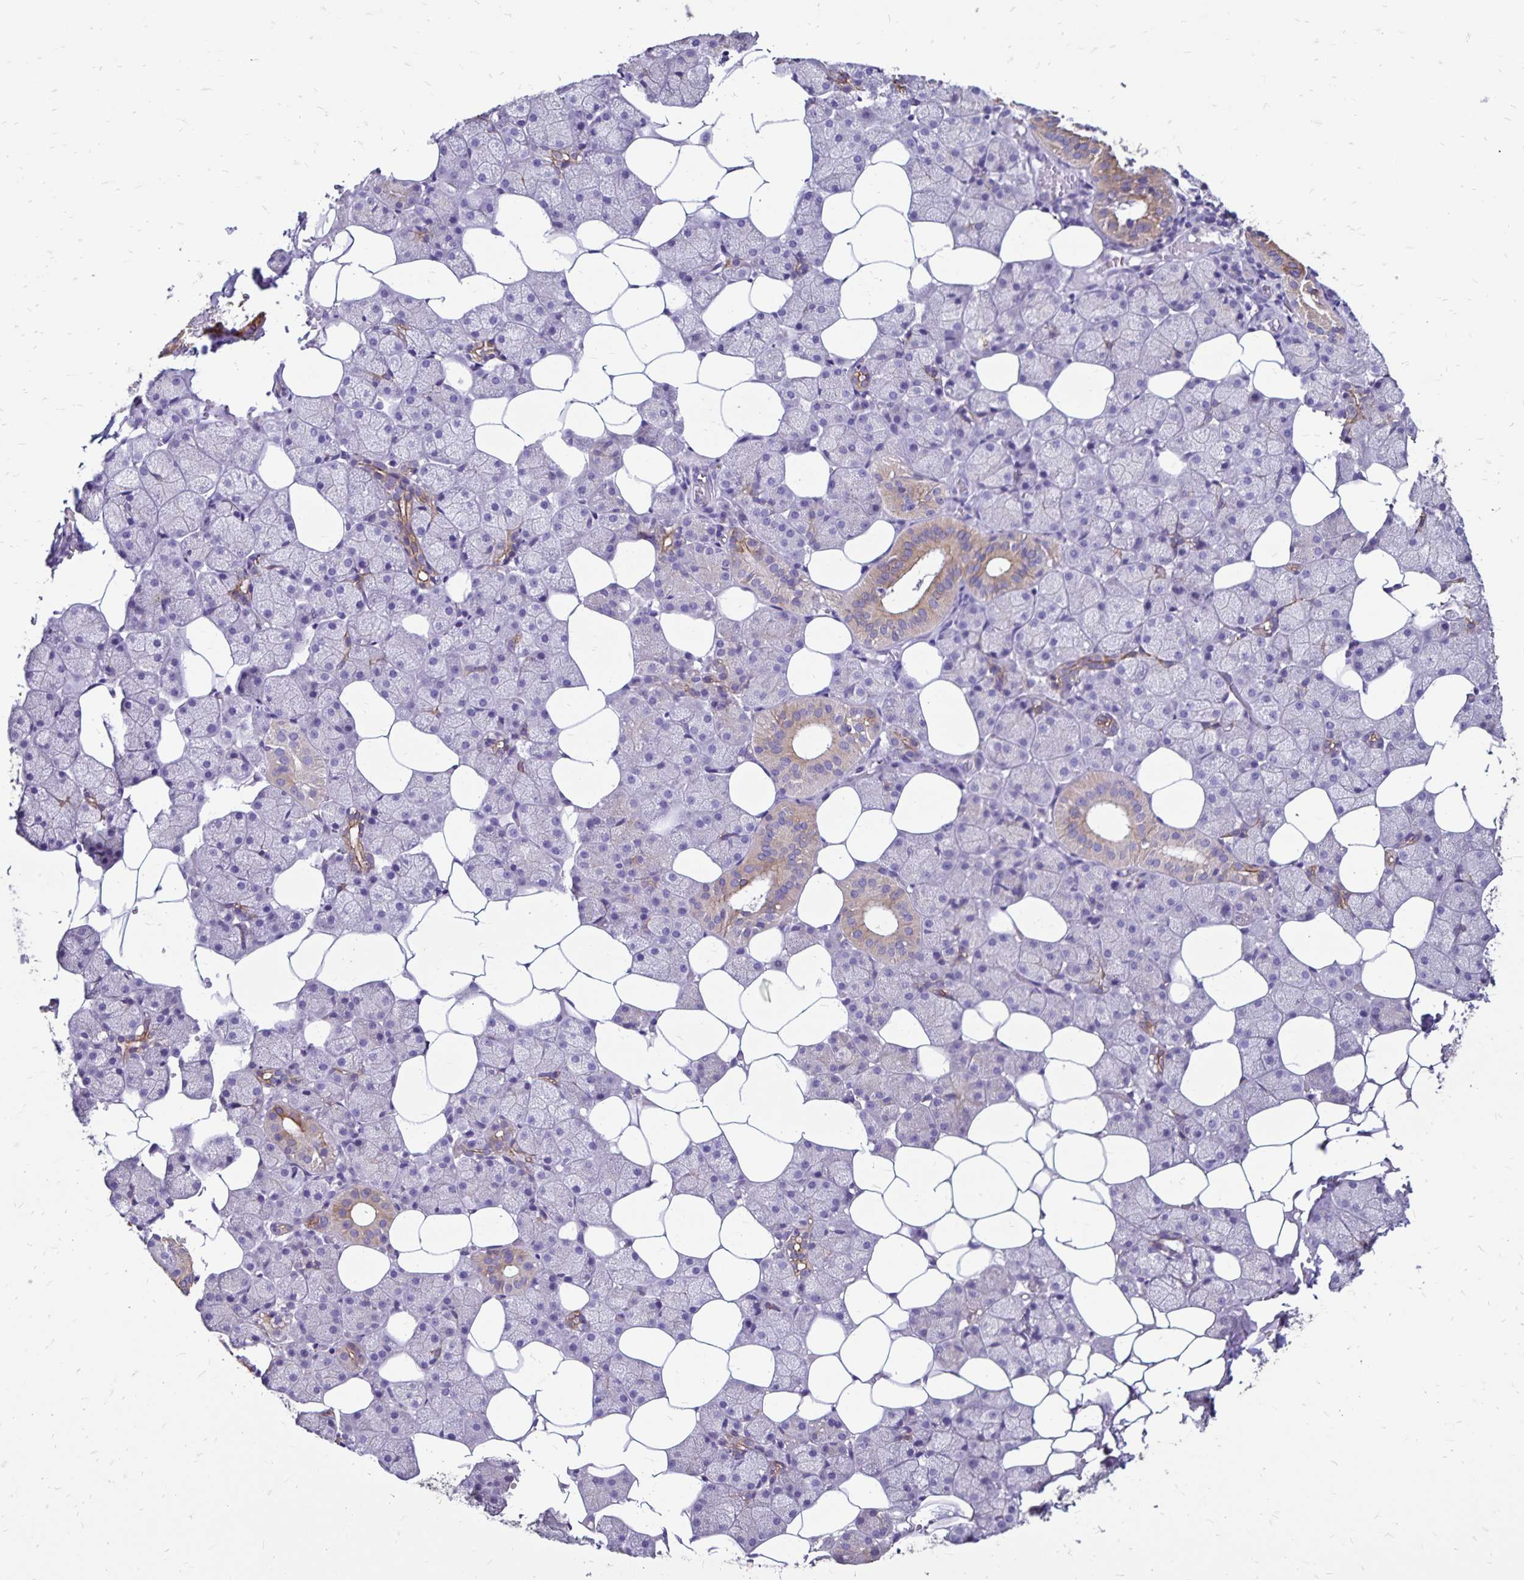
{"staining": {"intensity": "moderate", "quantity": "25%-75%", "location": "cytoplasmic/membranous"}, "tissue": "salivary gland", "cell_type": "Glandular cells", "image_type": "normal", "snomed": [{"axis": "morphology", "description": "Normal tissue, NOS"}, {"axis": "topography", "description": "Salivary gland"}], "caption": "Immunohistochemistry micrograph of benign salivary gland stained for a protein (brown), which demonstrates medium levels of moderate cytoplasmic/membranous expression in approximately 25%-75% of glandular cells.", "gene": "EVPL", "patient": {"sex": "male", "age": 38}}